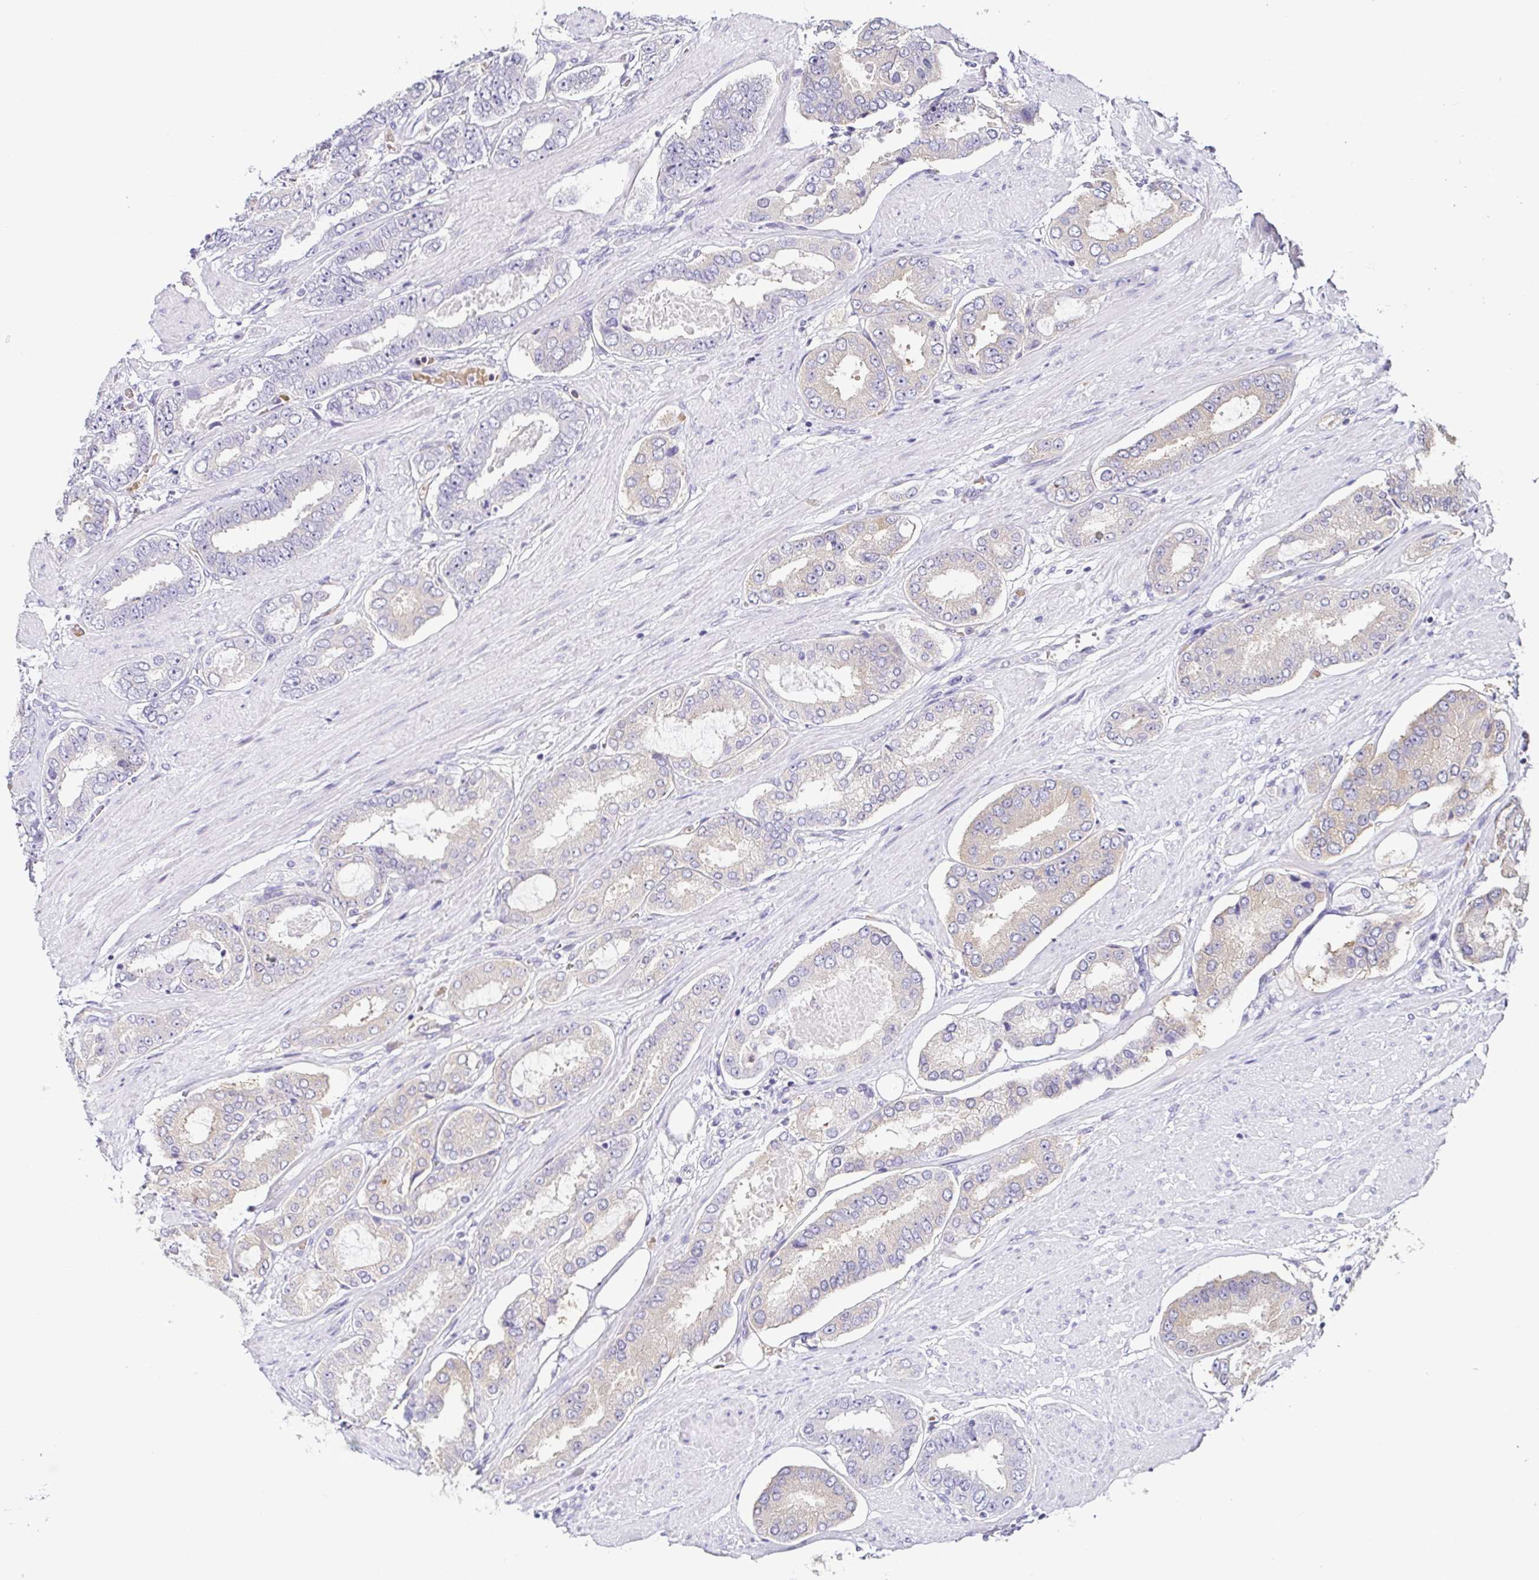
{"staining": {"intensity": "negative", "quantity": "none", "location": "none"}, "tissue": "prostate cancer", "cell_type": "Tumor cells", "image_type": "cancer", "snomed": [{"axis": "morphology", "description": "Adenocarcinoma, High grade"}, {"axis": "topography", "description": "Prostate"}], "caption": "This is an immunohistochemistry photomicrograph of human prostate cancer. There is no staining in tumor cells.", "gene": "FAM162B", "patient": {"sex": "male", "age": 63}}